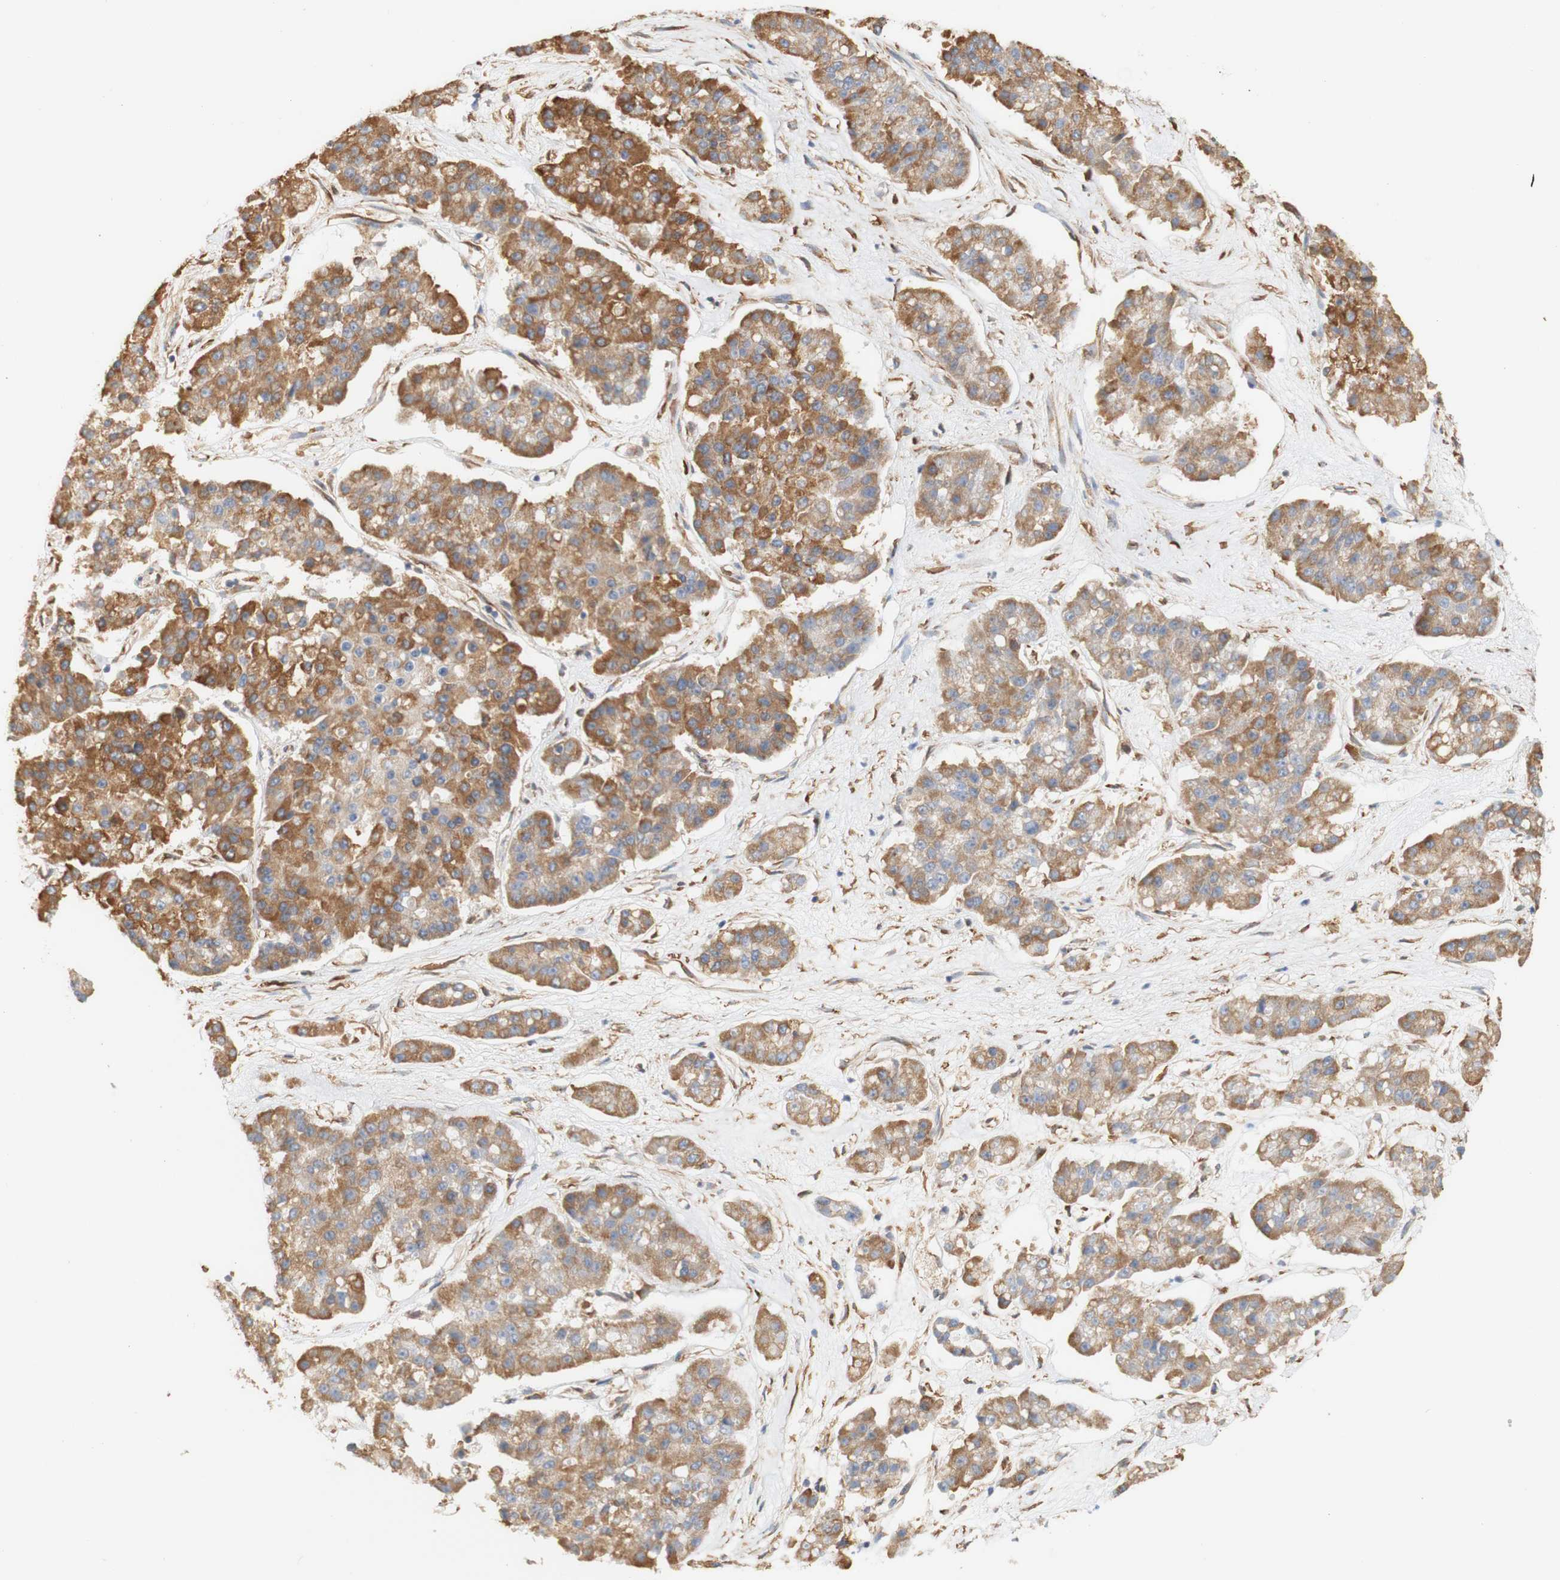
{"staining": {"intensity": "moderate", "quantity": ">75%", "location": "cytoplasmic/membranous"}, "tissue": "pancreatic cancer", "cell_type": "Tumor cells", "image_type": "cancer", "snomed": [{"axis": "morphology", "description": "Adenocarcinoma, NOS"}, {"axis": "topography", "description": "Pancreas"}], "caption": "IHC staining of pancreatic adenocarcinoma, which reveals medium levels of moderate cytoplasmic/membranous expression in approximately >75% of tumor cells indicating moderate cytoplasmic/membranous protein positivity. The staining was performed using DAB (brown) for protein detection and nuclei were counterstained in hematoxylin (blue).", "gene": "EIF2AK4", "patient": {"sex": "male", "age": 50}}